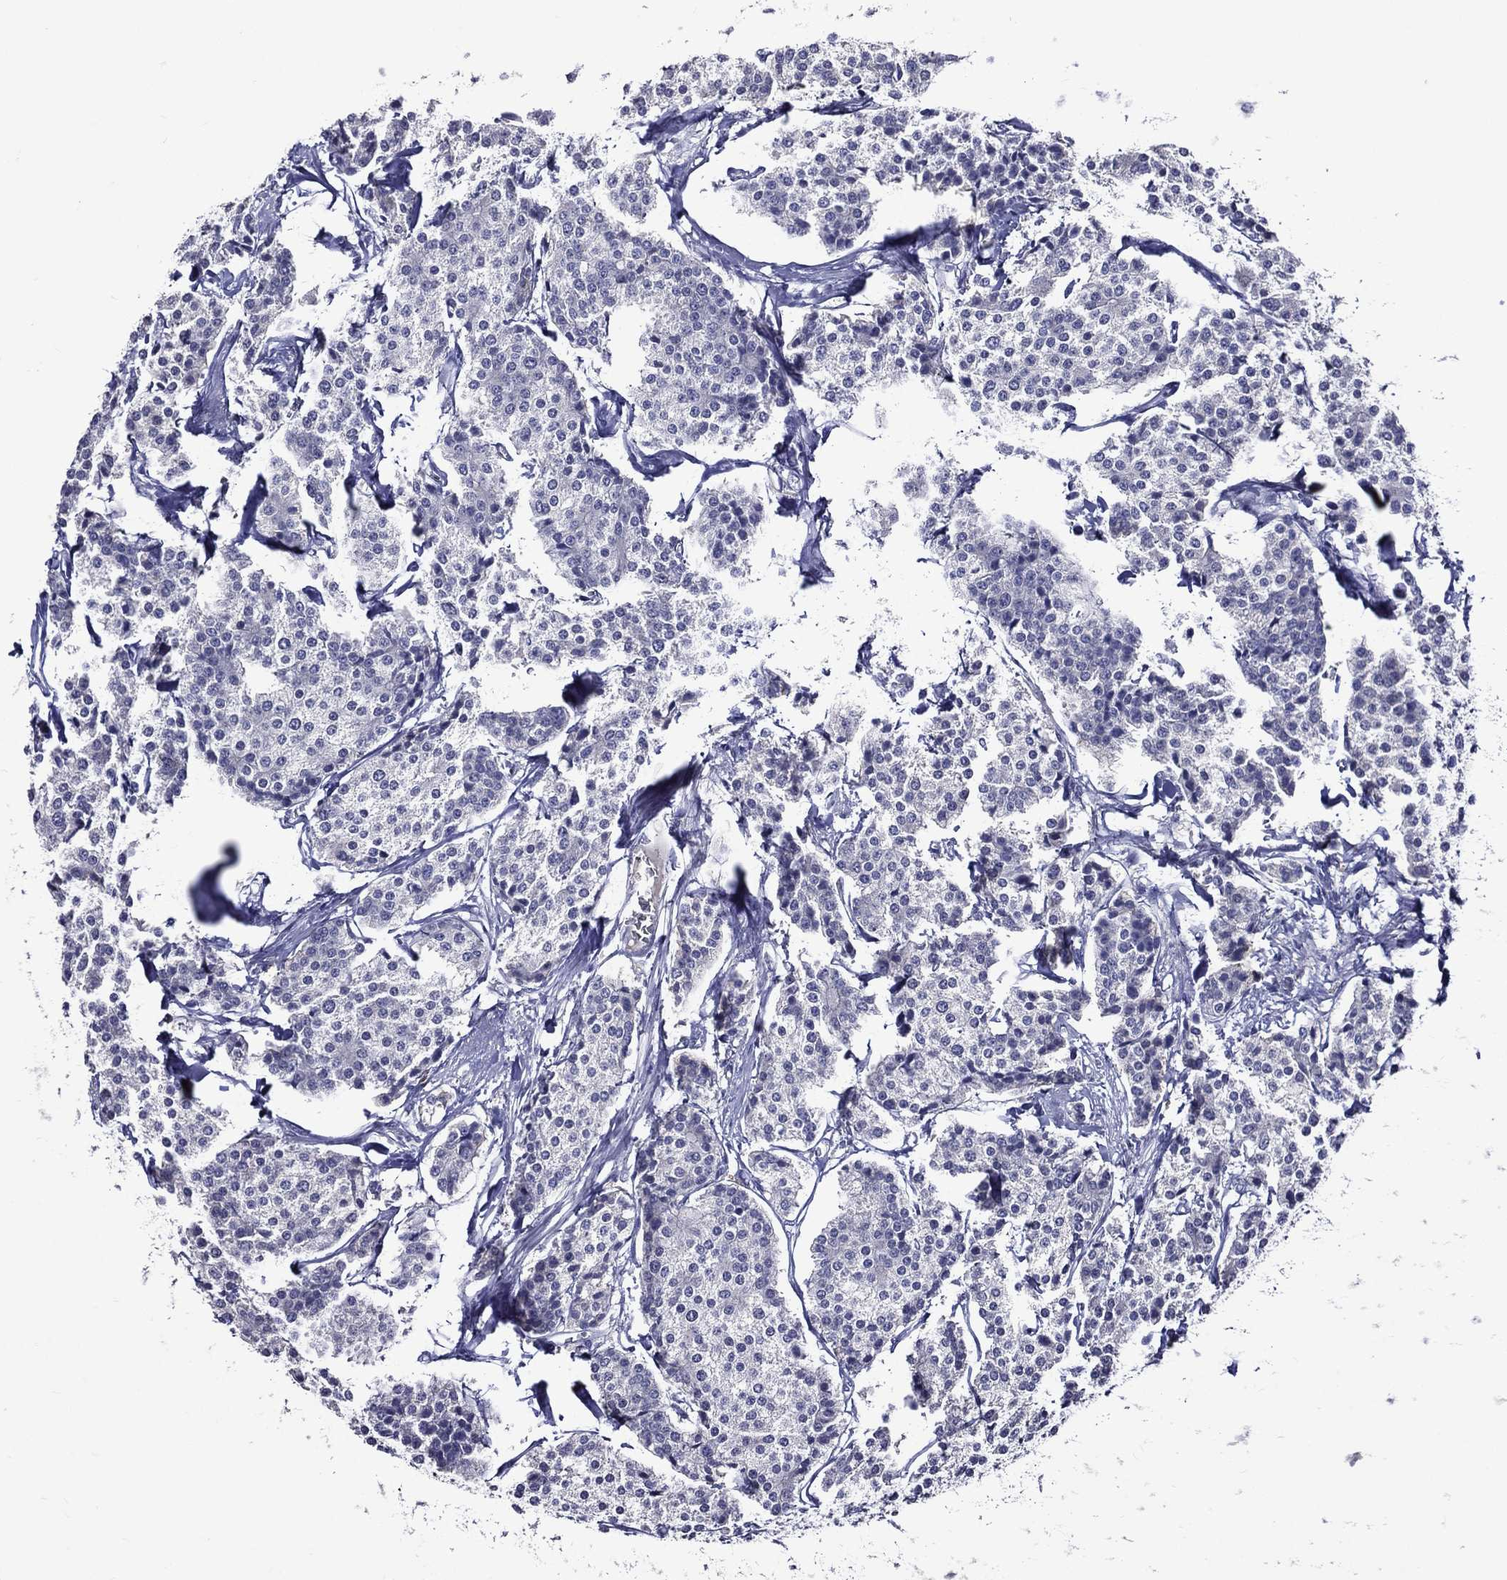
{"staining": {"intensity": "negative", "quantity": "none", "location": "none"}, "tissue": "carcinoid", "cell_type": "Tumor cells", "image_type": "cancer", "snomed": [{"axis": "morphology", "description": "Carcinoid, malignant, NOS"}, {"axis": "topography", "description": "Small intestine"}], "caption": "Tumor cells show no significant expression in carcinoid.", "gene": "GPR171", "patient": {"sex": "female", "age": 65}}